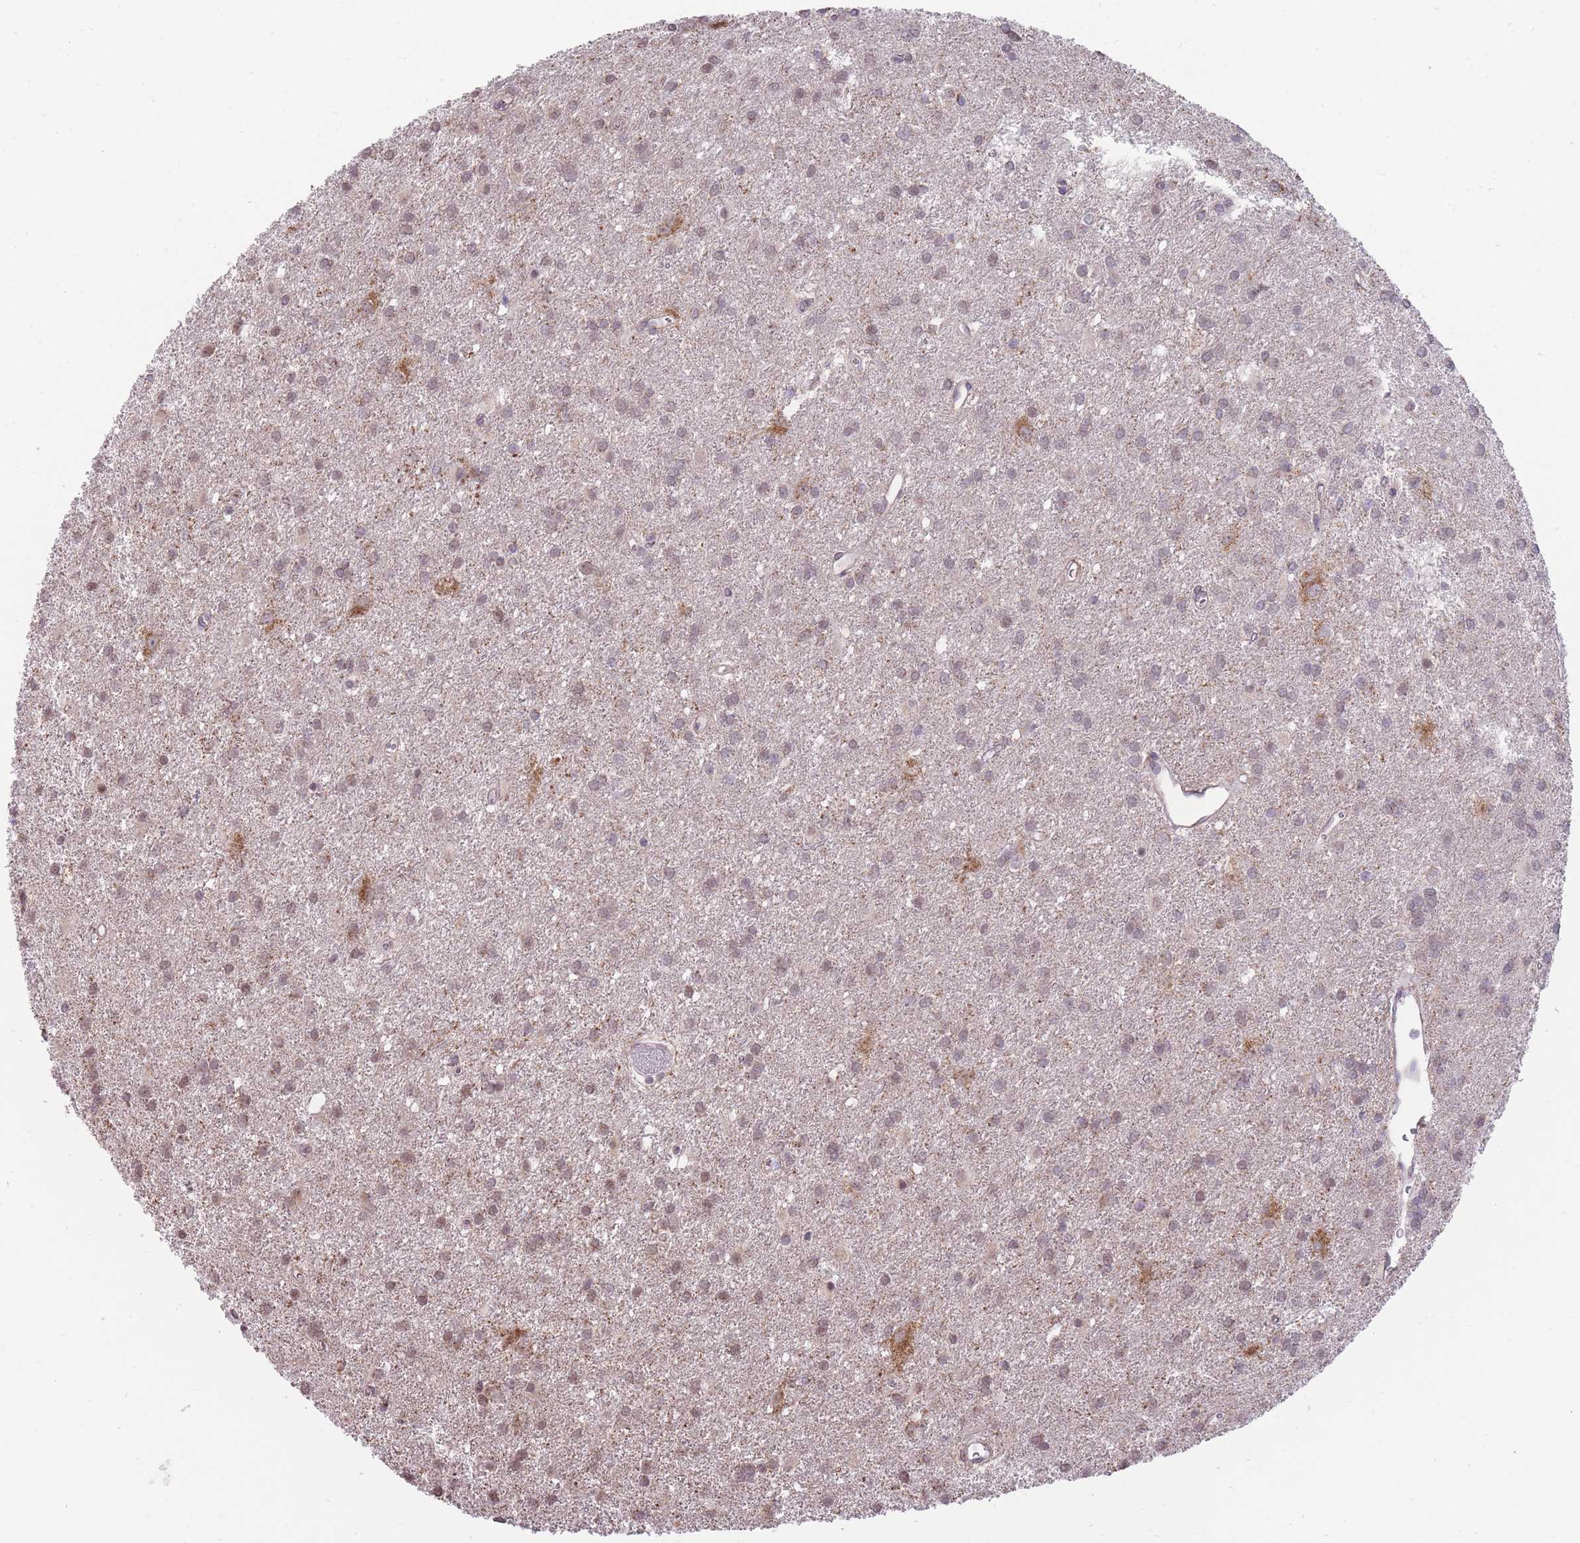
{"staining": {"intensity": "weak", "quantity": "25%-75%", "location": "cytoplasmic/membranous,nuclear"}, "tissue": "glioma", "cell_type": "Tumor cells", "image_type": "cancer", "snomed": [{"axis": "morphology", "description": "Glioma, malignant, High grade"}, {"axis": "topography", "description": "Brain"}], "caption": "Weak cytoplasmic/membranous and nuclear expression is appreciated in approximately 25%-75% of tumor cells in glioma.", "gene": "NELL1", "patient": {"sex": "female", "age": 50}}